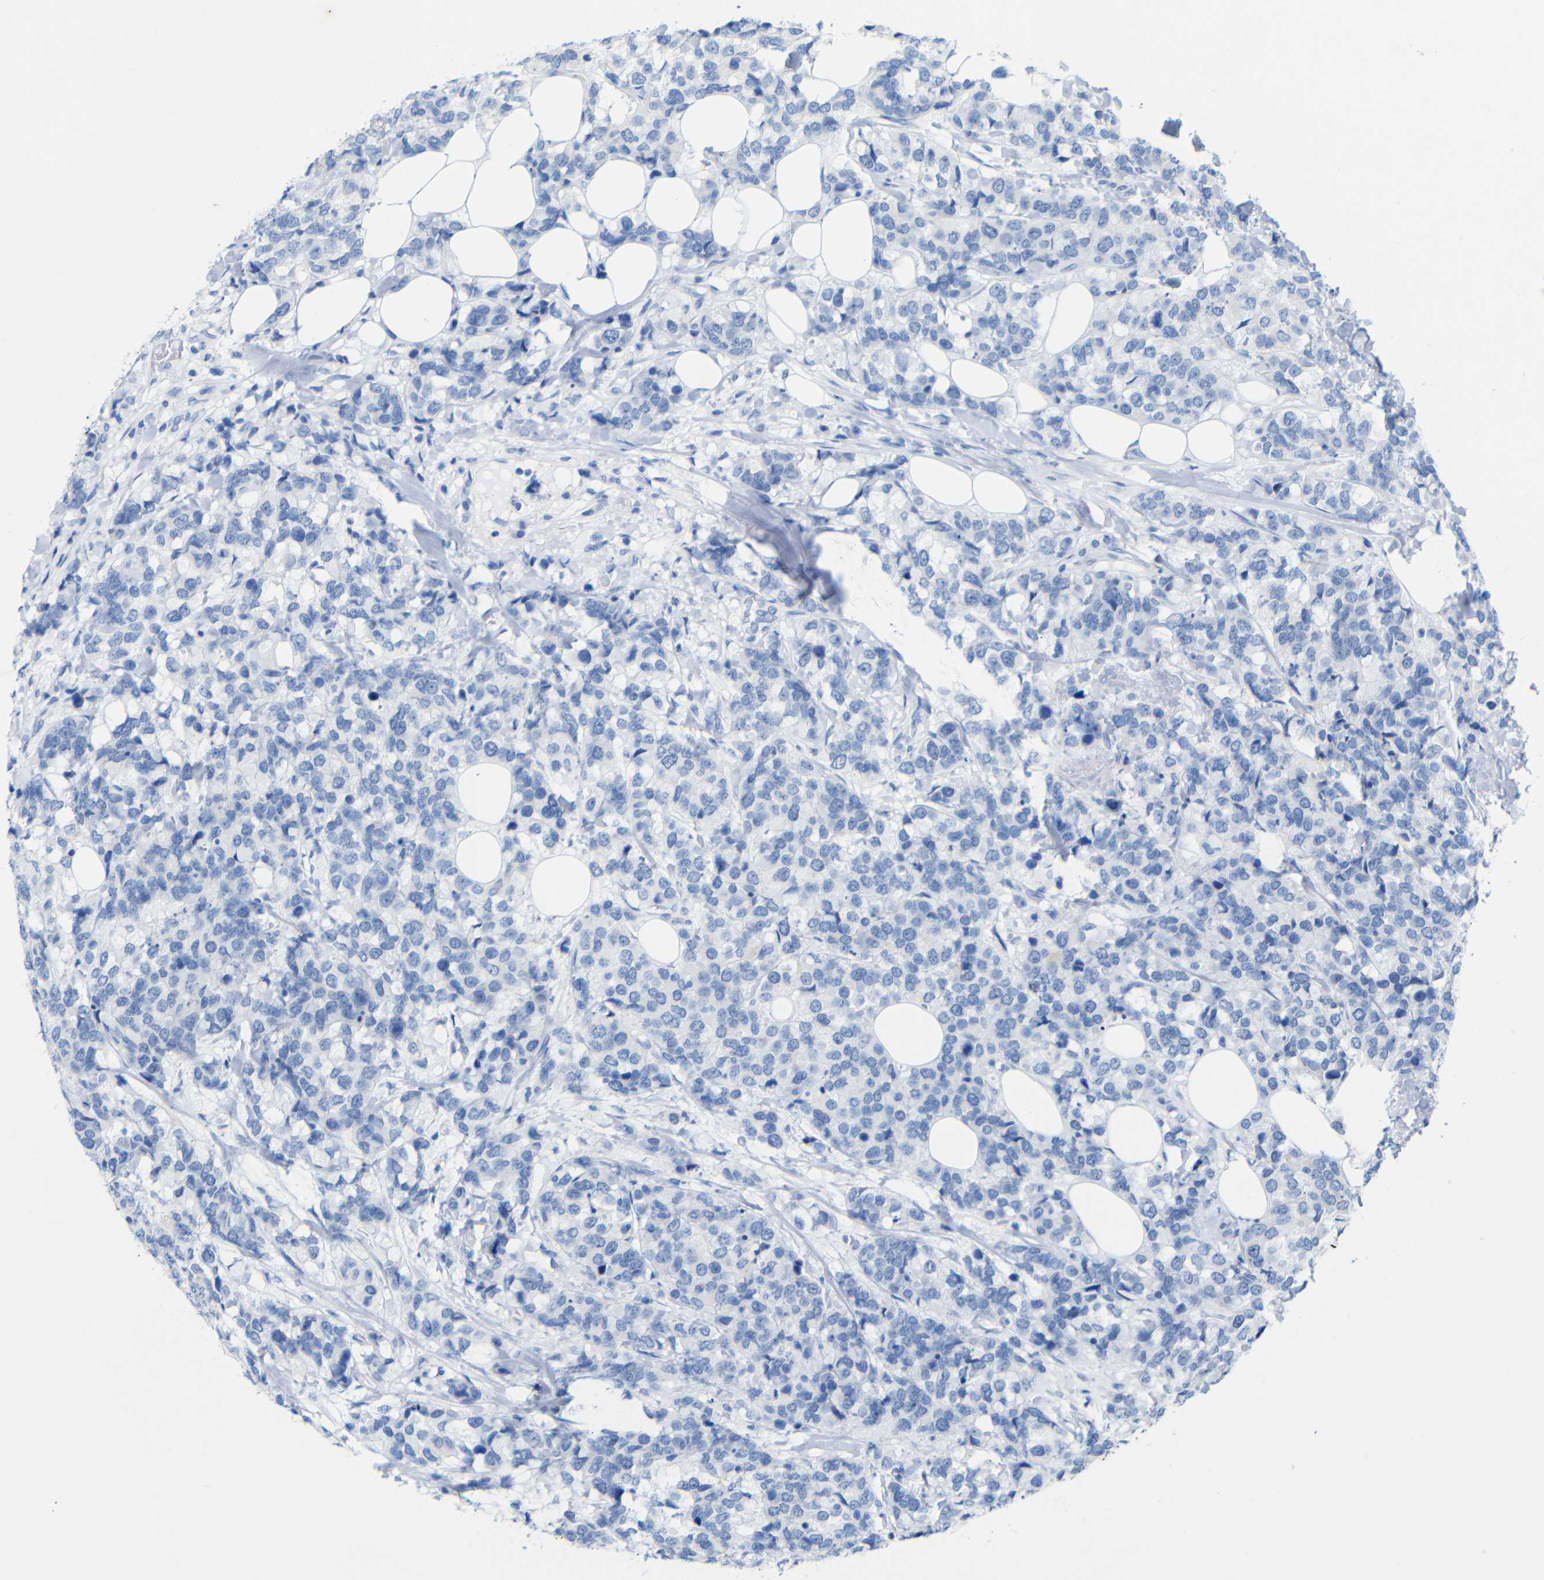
{"staining": {"intensity": "negative", "quantity": "none", "location": "none"}, "tissue": "breast cancer", "cell_type": "Tumor cells", "image_type": "cancer", "snomed": [{"axis": "morphology", "description": "Lobular carcinoma"}, {"axis": "topography", "description": "Breast"}], "caption": "Photomicrograph shows no significant protein positivity in tumor cells of lobular carcinoma (breast).", "gene": "CGNL1", "patient": {"sex": "female", "age": 59}}